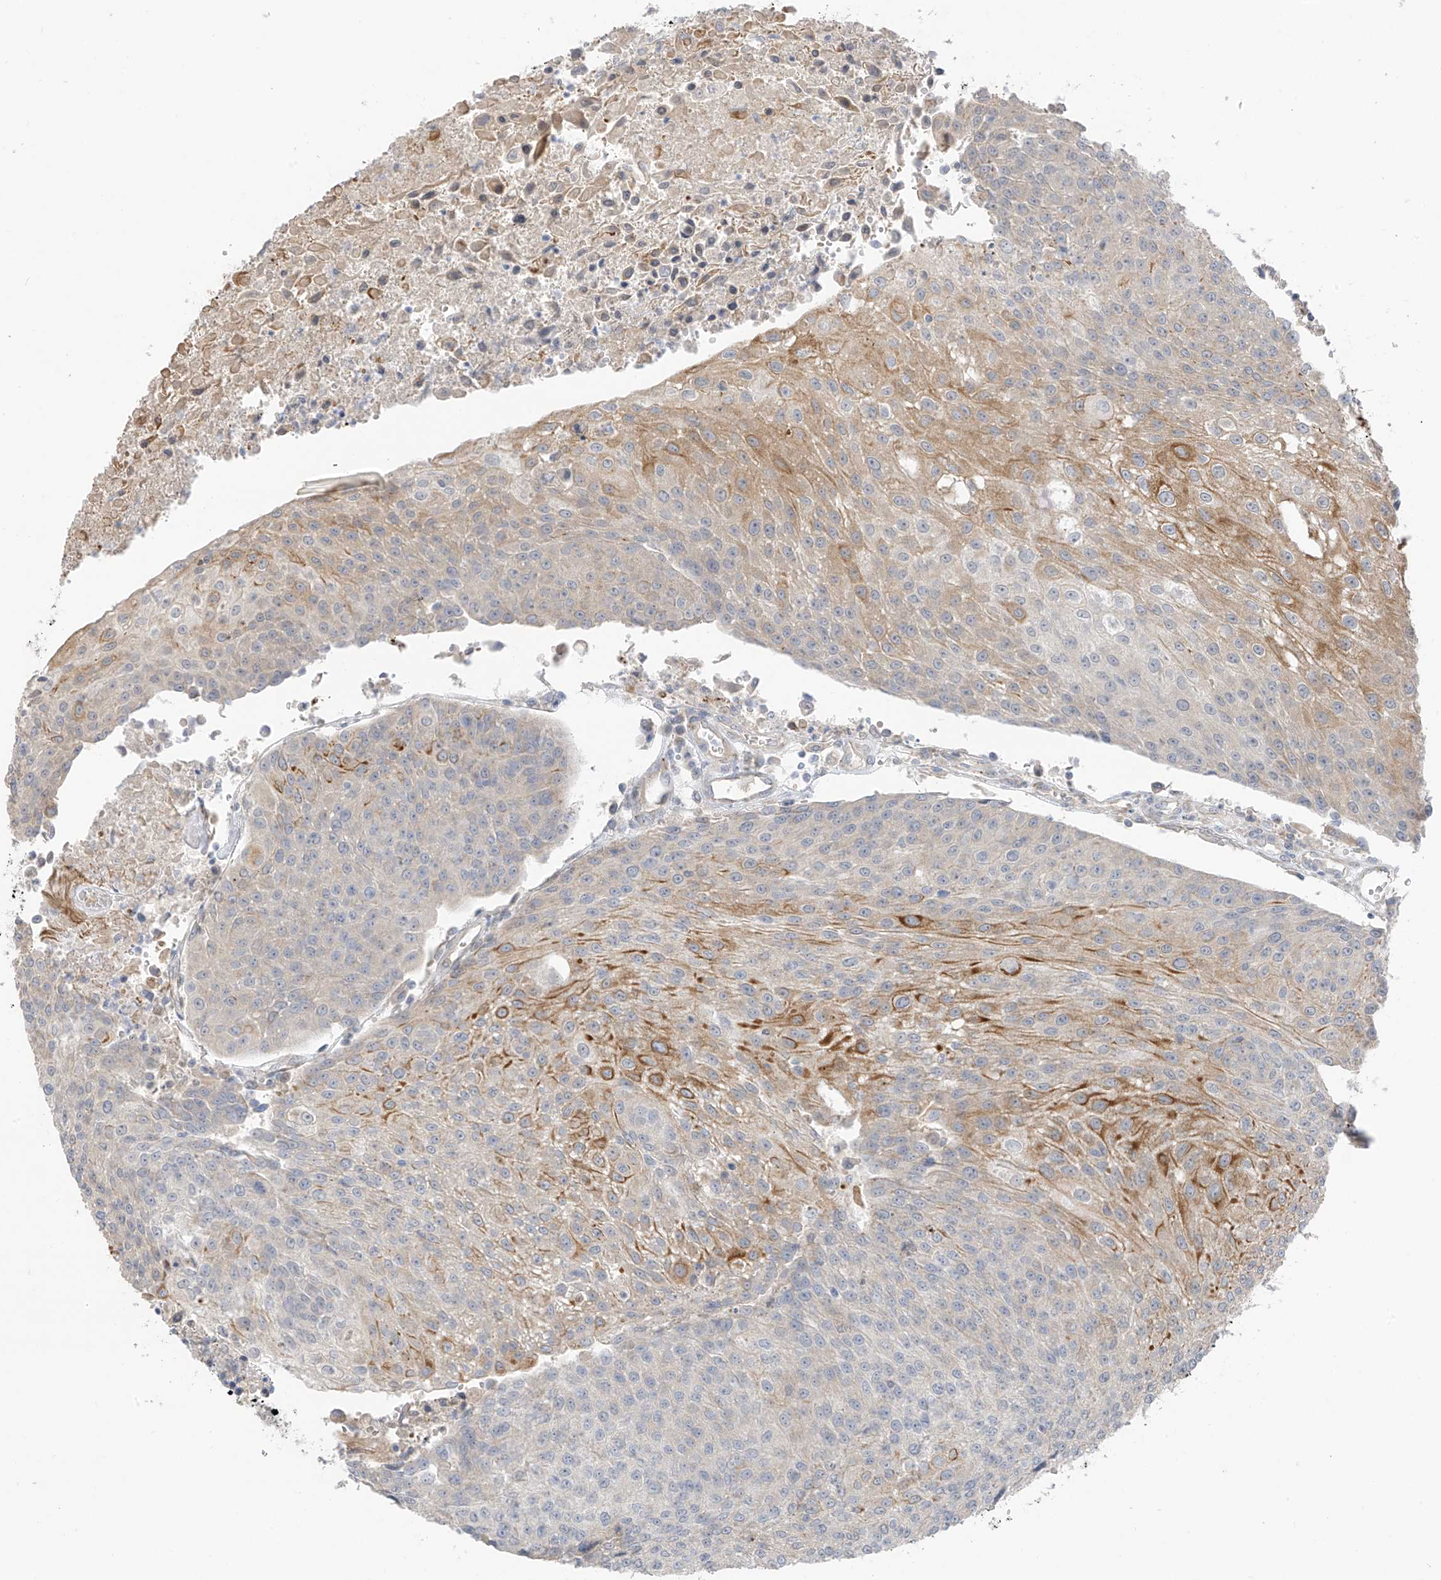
{"staining": {"intensity": "moderate", "quantity": "<25%", "location": "cytoplasmic/membranous"}, "tissue": "urothelial cancer", "cell_type": "Tumor cells", "image_type": "cancer", "snomed": [{"axis": "morphology", "description": "Urothelial carcinoma, High grade"}, {"axis": "topography", "description": "Urinary bladder"}], "caption": "Immunohistochemistry micrograph of neoplastic tissue: human urothelial carcinoma (high-grade) stained using immunohistochemistry exhibits low levels of moderate protein expression localized specifically in the cytoplasmic/membranous of tumor cells, appearing as a cytoplasmic/membranous brown color.", "gene": "NALCN", "patient": {"sex": "female", "age": 85}}